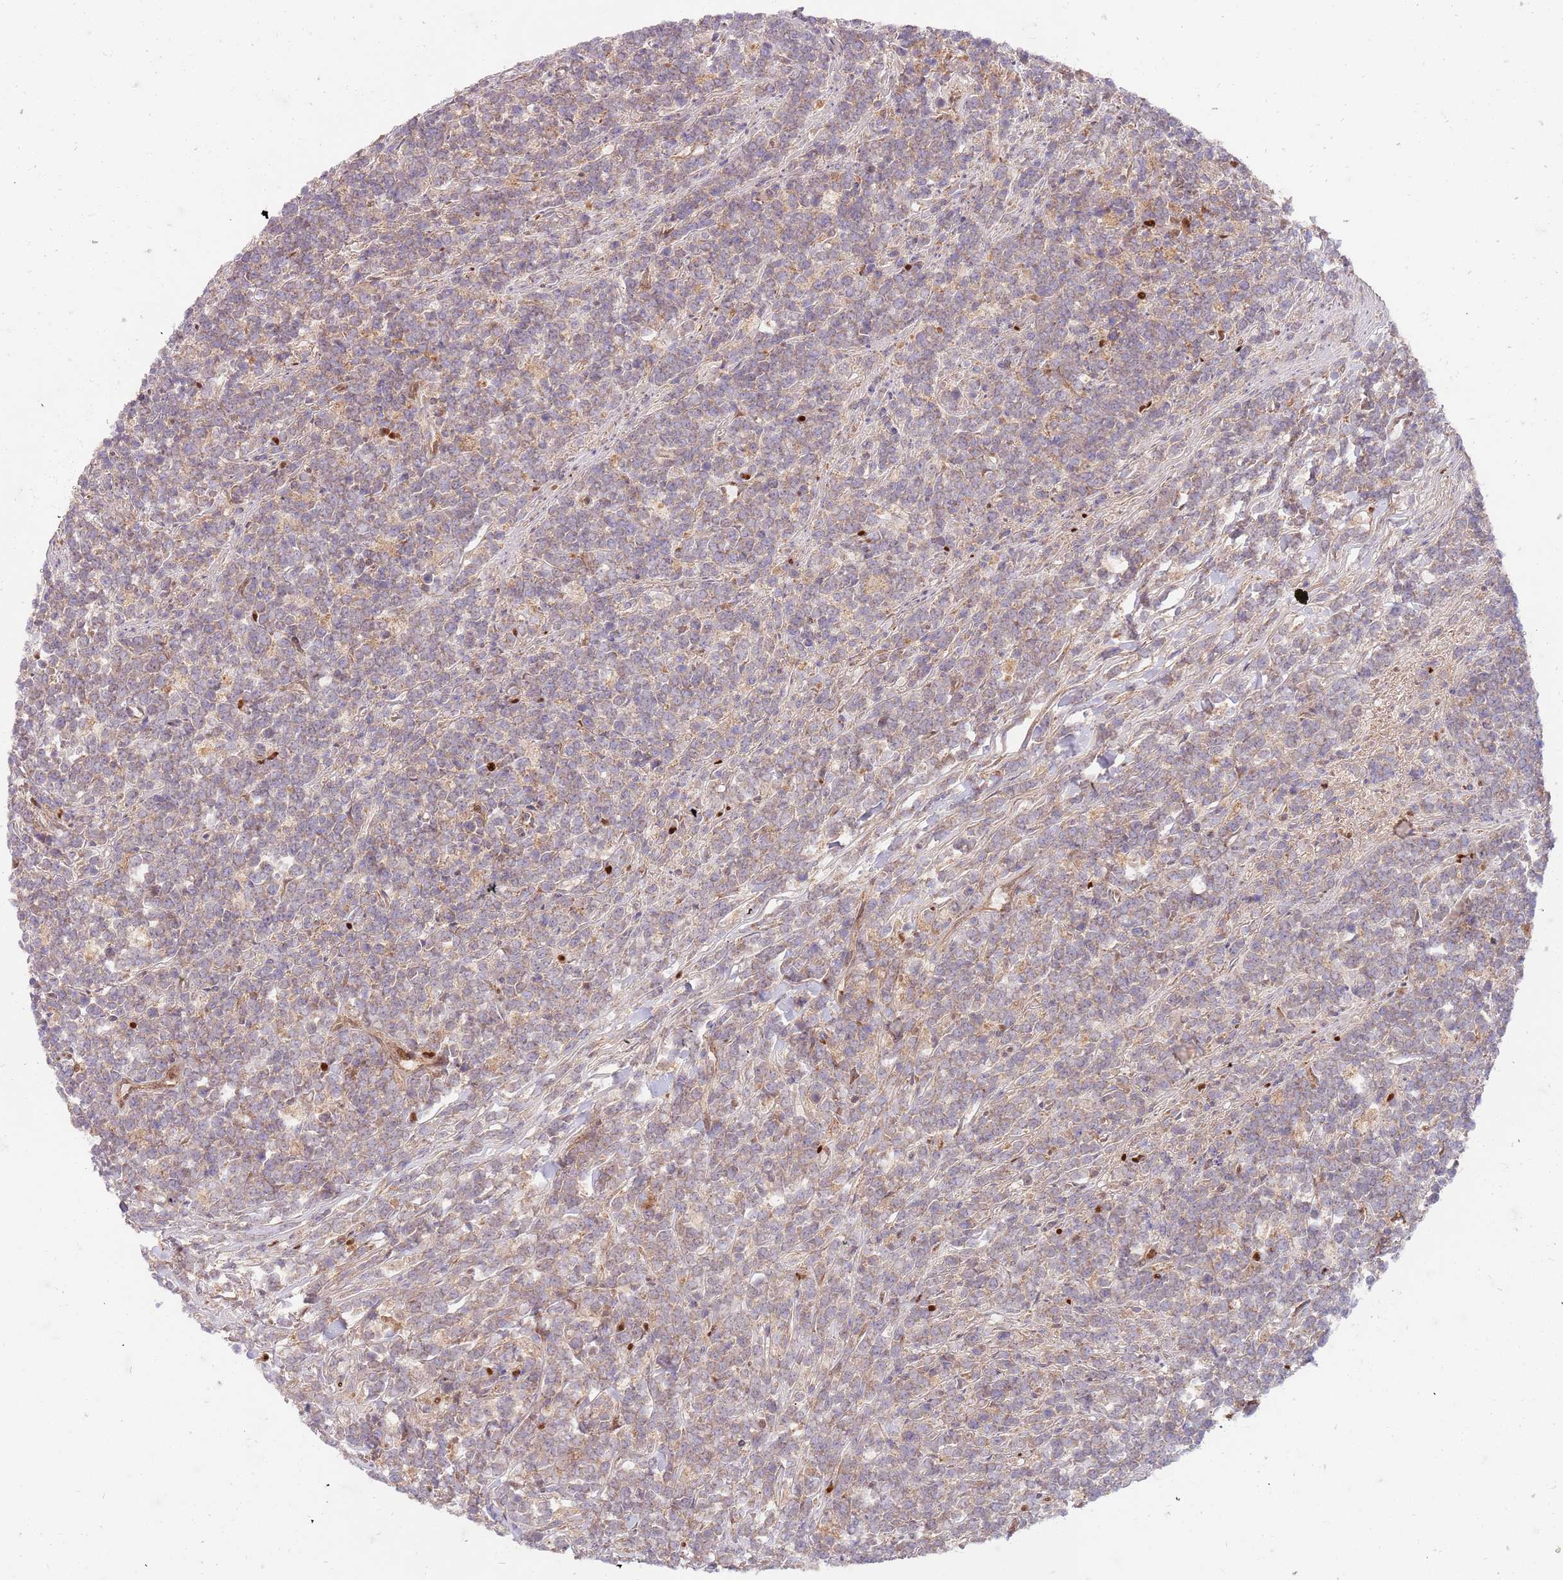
{"staining": {"intensity": "weak", "quantity": "<25%", "location": "cytoplasmic/membranous"}, "tissue": "lymphoma", "cell_type": "Tumor cells", "image_type": "cancer", "snomed": [{"axis": "morphology", "description": "Malignant lymphoma, non-Hodgkin's type, High grade"}, {"axis": "topography", "description": "Small intestine"}, {"axis": "topography", "description": "Colon"}], "caption": "Protein analysis of malignant lymphoma, non-Hodgkin's type (high-grade) reveals no significant expression in tumor cells.", "gene": "OSBP", "patient": {"sex": "male", "age": 8}}